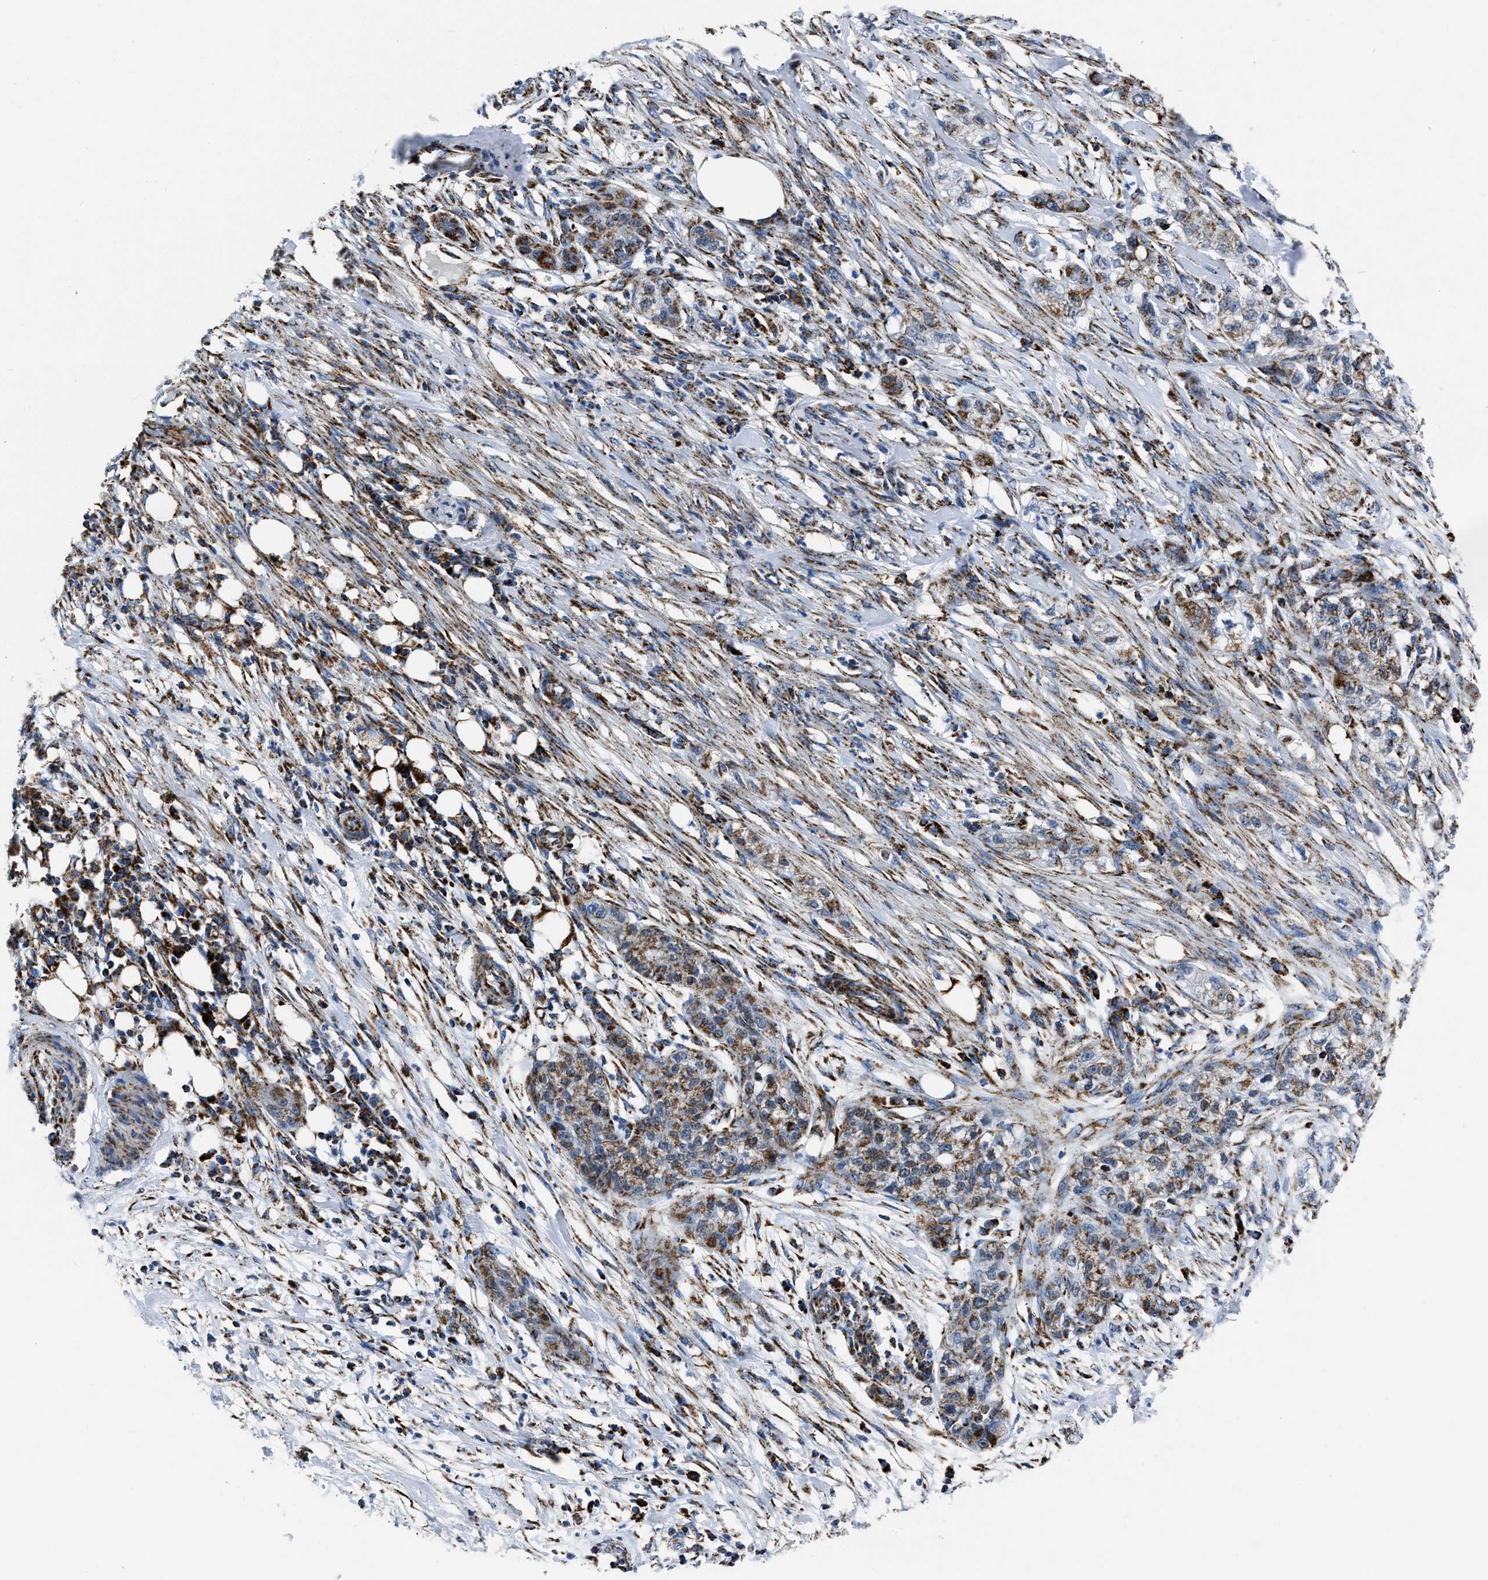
{"staining": {"intensity": "moderate", "quantity": ">75%", "location": "cytoplasmic/membranous"}, "tissue": "pancreatic cancer", "cell_type": "Tumor cells", "image_type": "cancer", "snomed": [{"axis": "morphology", "description": "Adenocarcinoma, NOS"}, {"axis": "topography", "description": "Pancreas"}], "caption": "IHC photomicrograph of neoplastic tissue: adenocarcinoma (pancreatic) stained using immunohistochemistry reveals medium levels of moderate protein expression localized specifically in the cytoplasmic/membranous of tumor cells, appearing as a cytoplasmic/membranous brown color.", "gene": "NSD3", "patient": {"sex": "female", "age": 78}}